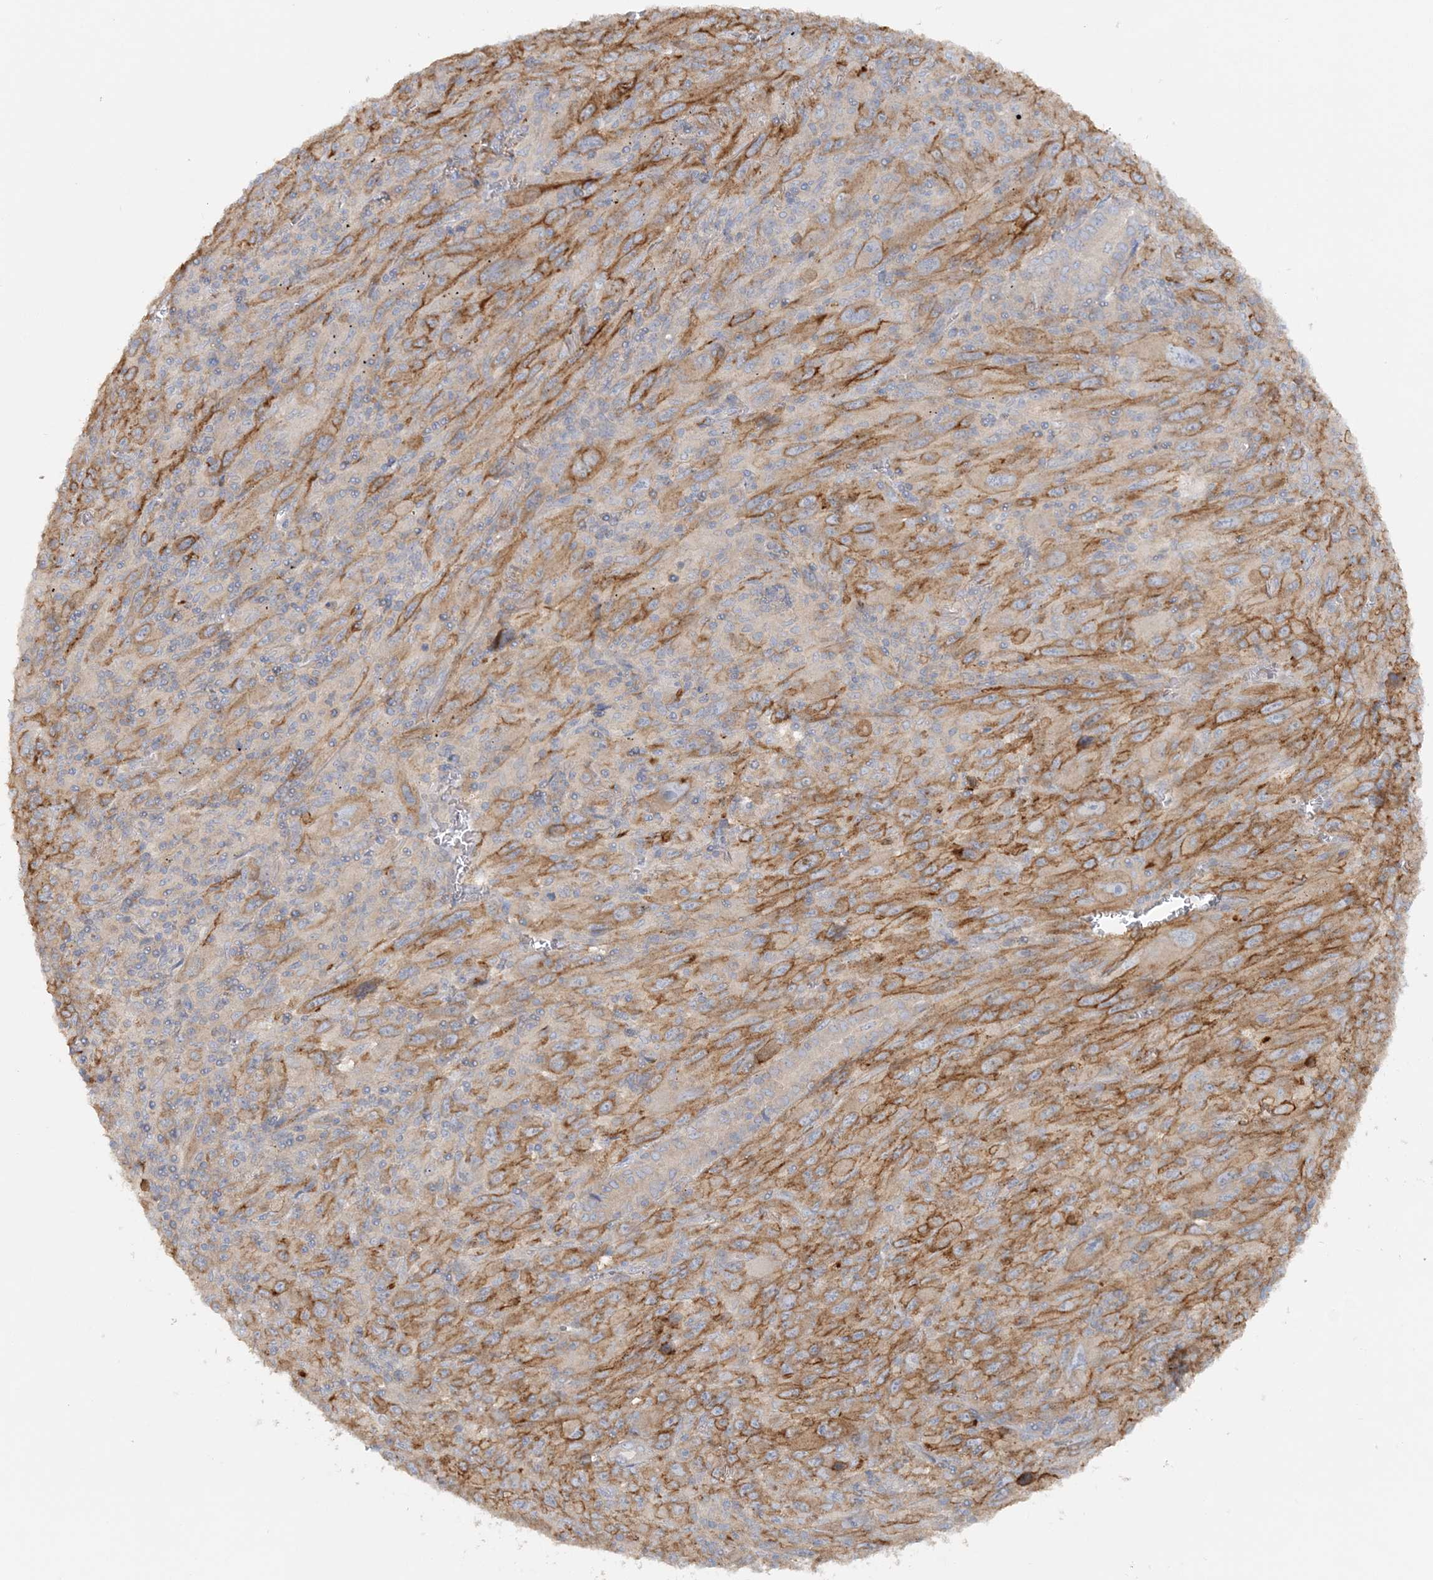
{"staining": {"intensity": "moderate", "quantity": ">75%", "location": "cytoplasmic/membranous"}, "tissue": "melanoma", "cell_type": "Tumor cells", "image_type": "cancer", "snomed": [{"axis": "morphology", "description": "Malignant melanoma, Metastatic site"}, {"axis": "topography", "description": "Skin"}], "caption": "Approximately >75% of tumor cells in malignant melanoma (metastatic site) demonstrate moderate cytoplasmic/membranous protein expression as visualized by brown immunohistochemical staining.", "gene": "TBC1D5", "patient": {"sex": "female", "age": 56}}